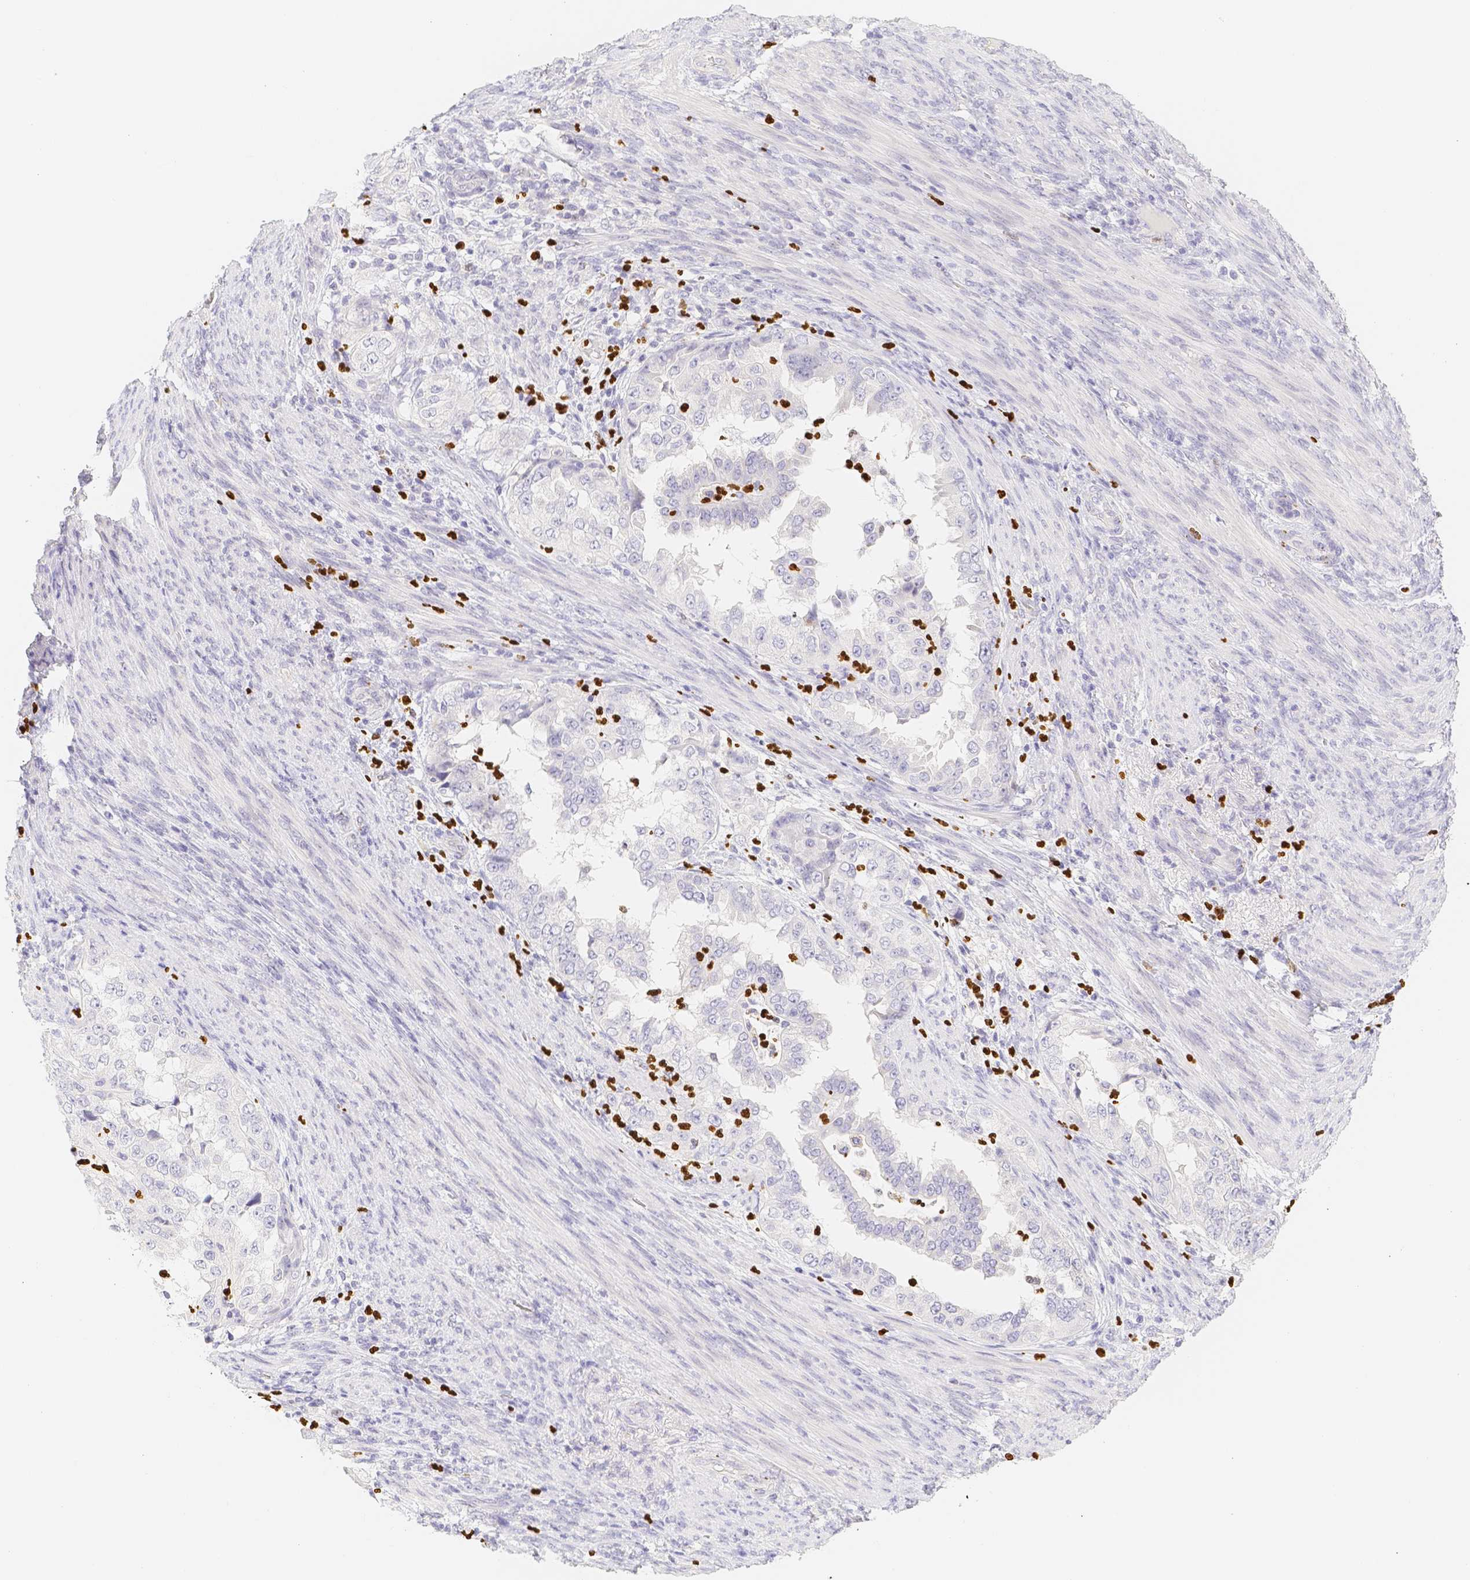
{"staining": {"intensity": "negative", "quantity": "none", "location": "none"}, "tissue": "endometrial cancer", "cell_type": "Tumor cells", "image_type": "cancer", "snomed": [{"axis": "morphology", "description": "Adenocarcinoma, NOS"}, {"axis": "topography", "description": "Endometrium"}], "caption": "The immunohistochemistry histopathology image has no significant expression in tumor cells of adenocarcinoma (endometrial) tissue. The staining is performed using DAB (3,3'-diaminobenzidine) brown chromogen with nuclei counter-stained in using hematoxylin.", "gene": "PADI4", "patient": {"sex": "female", "age": 85}}